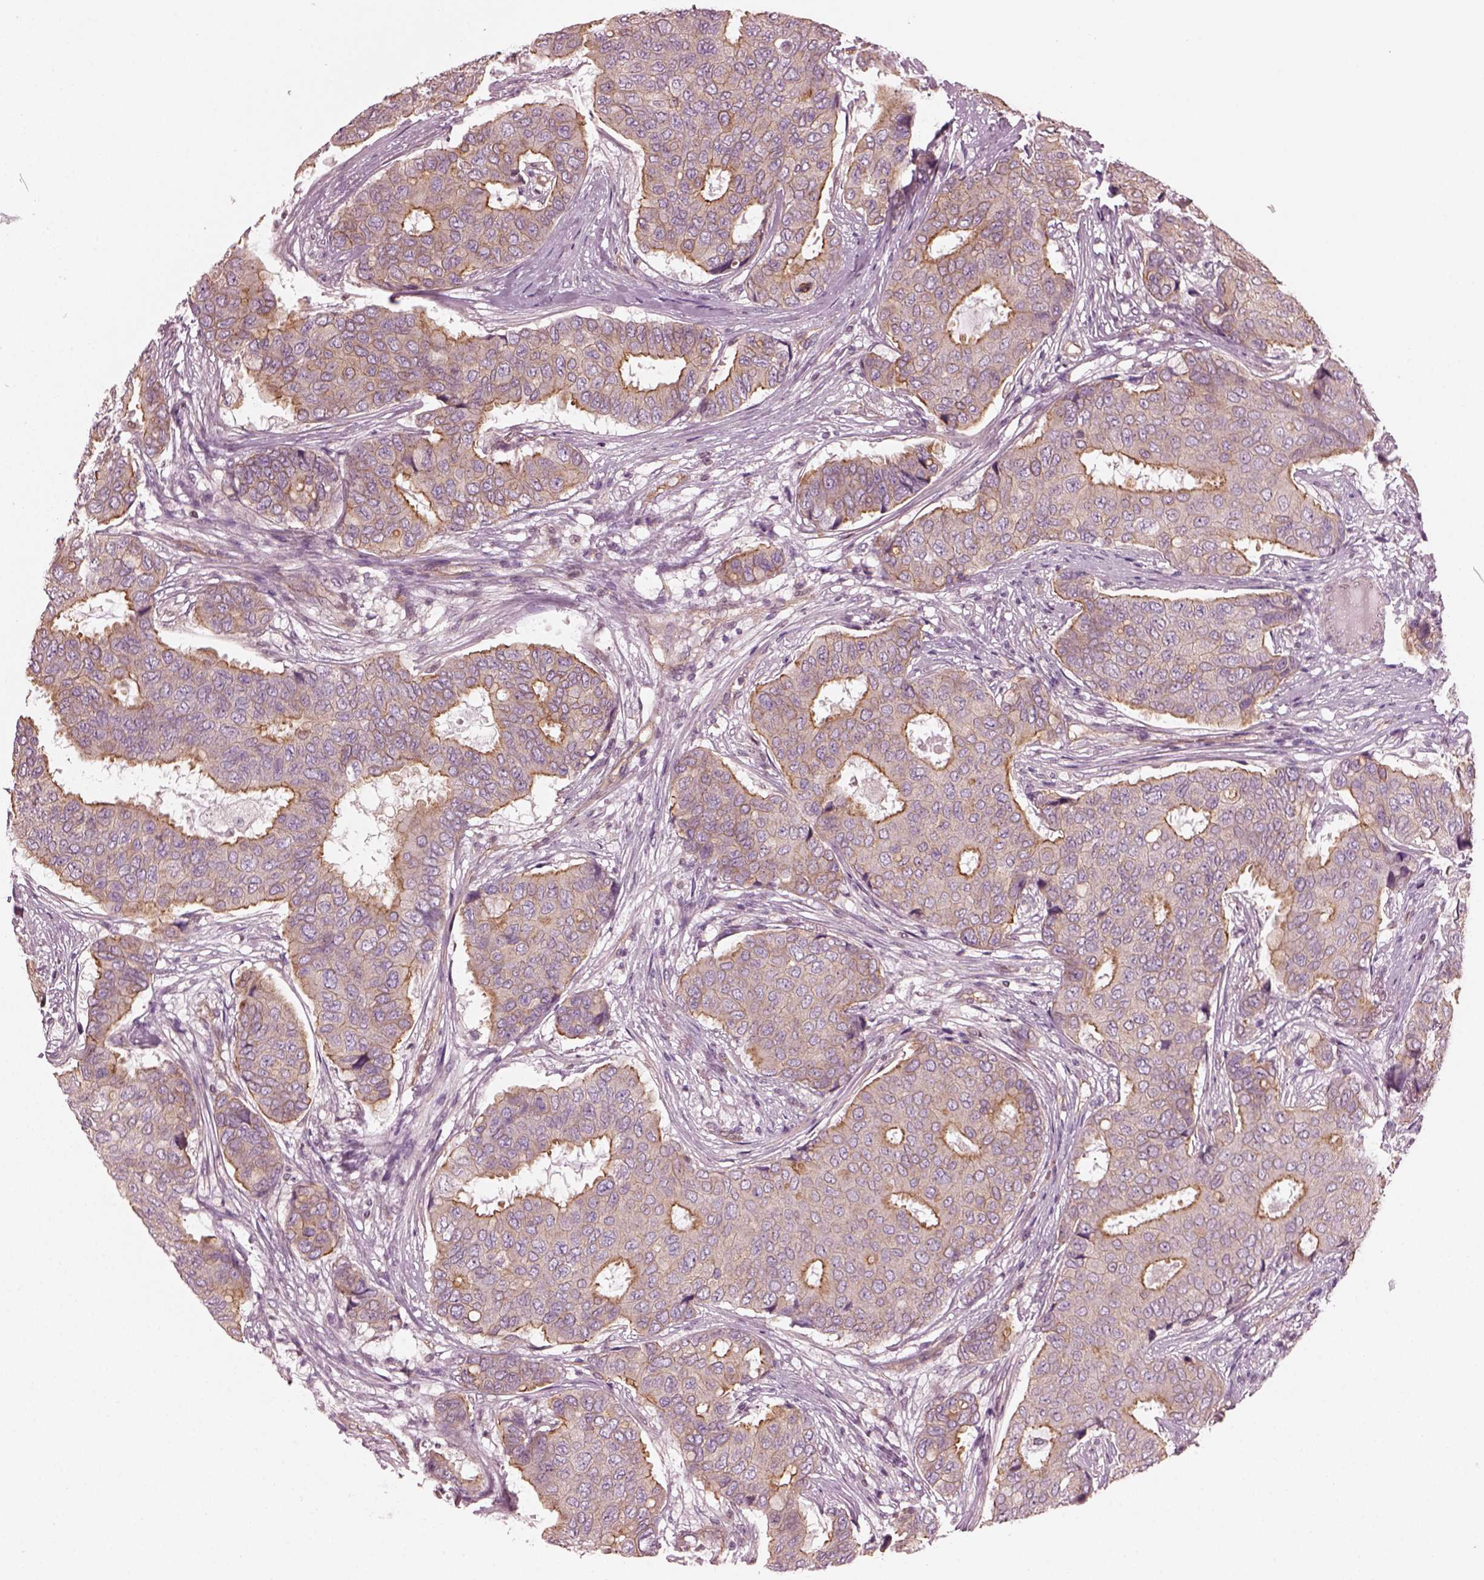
{"staining": {"intensity": "moderate", "quantity": "<25%", "location": "cytoplasmic/membranous"}, "tissue": "breast cancer", "cell_type": "Tumor cells", "image_type": "cancer", "snomed": [{"axis": "morphology", "description": "Duct carcinoma"}, {"axis": "topography", "description": "Breast"}], "caption": "Protein analysis of breast intraductal carcinoma tissue demonstrates moderate cytoplasmic/membranous staining in approximately <25% of tumor cells. (DAB (3,3'-diaminobenzidine) IHC with brightfield microscopy, high magnification).", "gene": "ODAD1", "patient": {"sex": "female", "age": 75}}